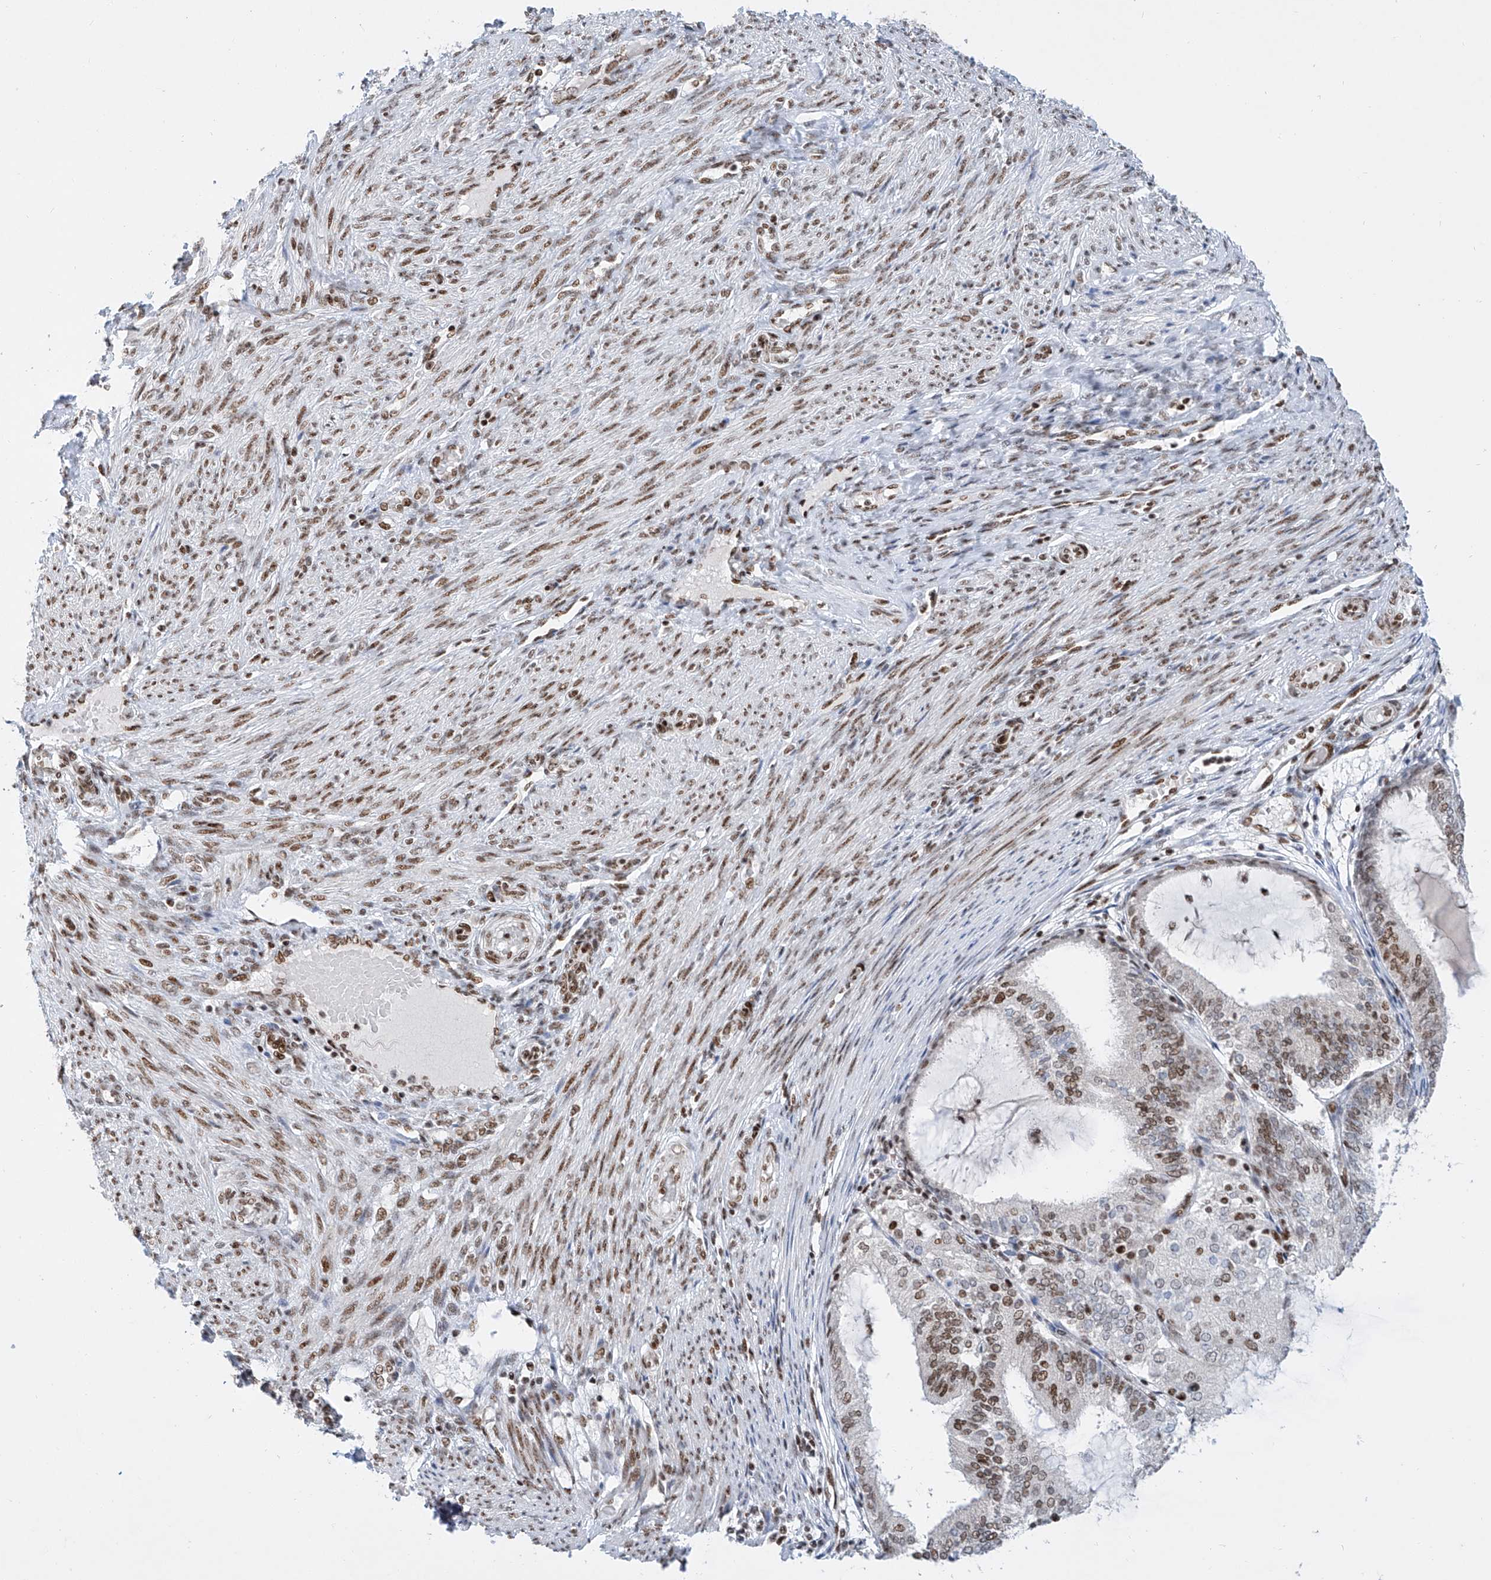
{"staining": {"intensity": "moderate", "quantity": ">75%", "location": "nuclear"}, "tissue": "endometrial cancer", "cell_type": "Tumor cells", "image_type": "cancer", "snomed": [{"axis": "morphology", "description": "Adenocarcinoma, NOS"}, {"axis": "topography", "description": "Endometrium"}], "caption": "This is a photomicrograph of IHC staining of endometrial cancer, which shows moderate positivity in the nuclear of tumor cells.", "gene": "TAF4", "patient": {"sex": "female", "age": 81}}